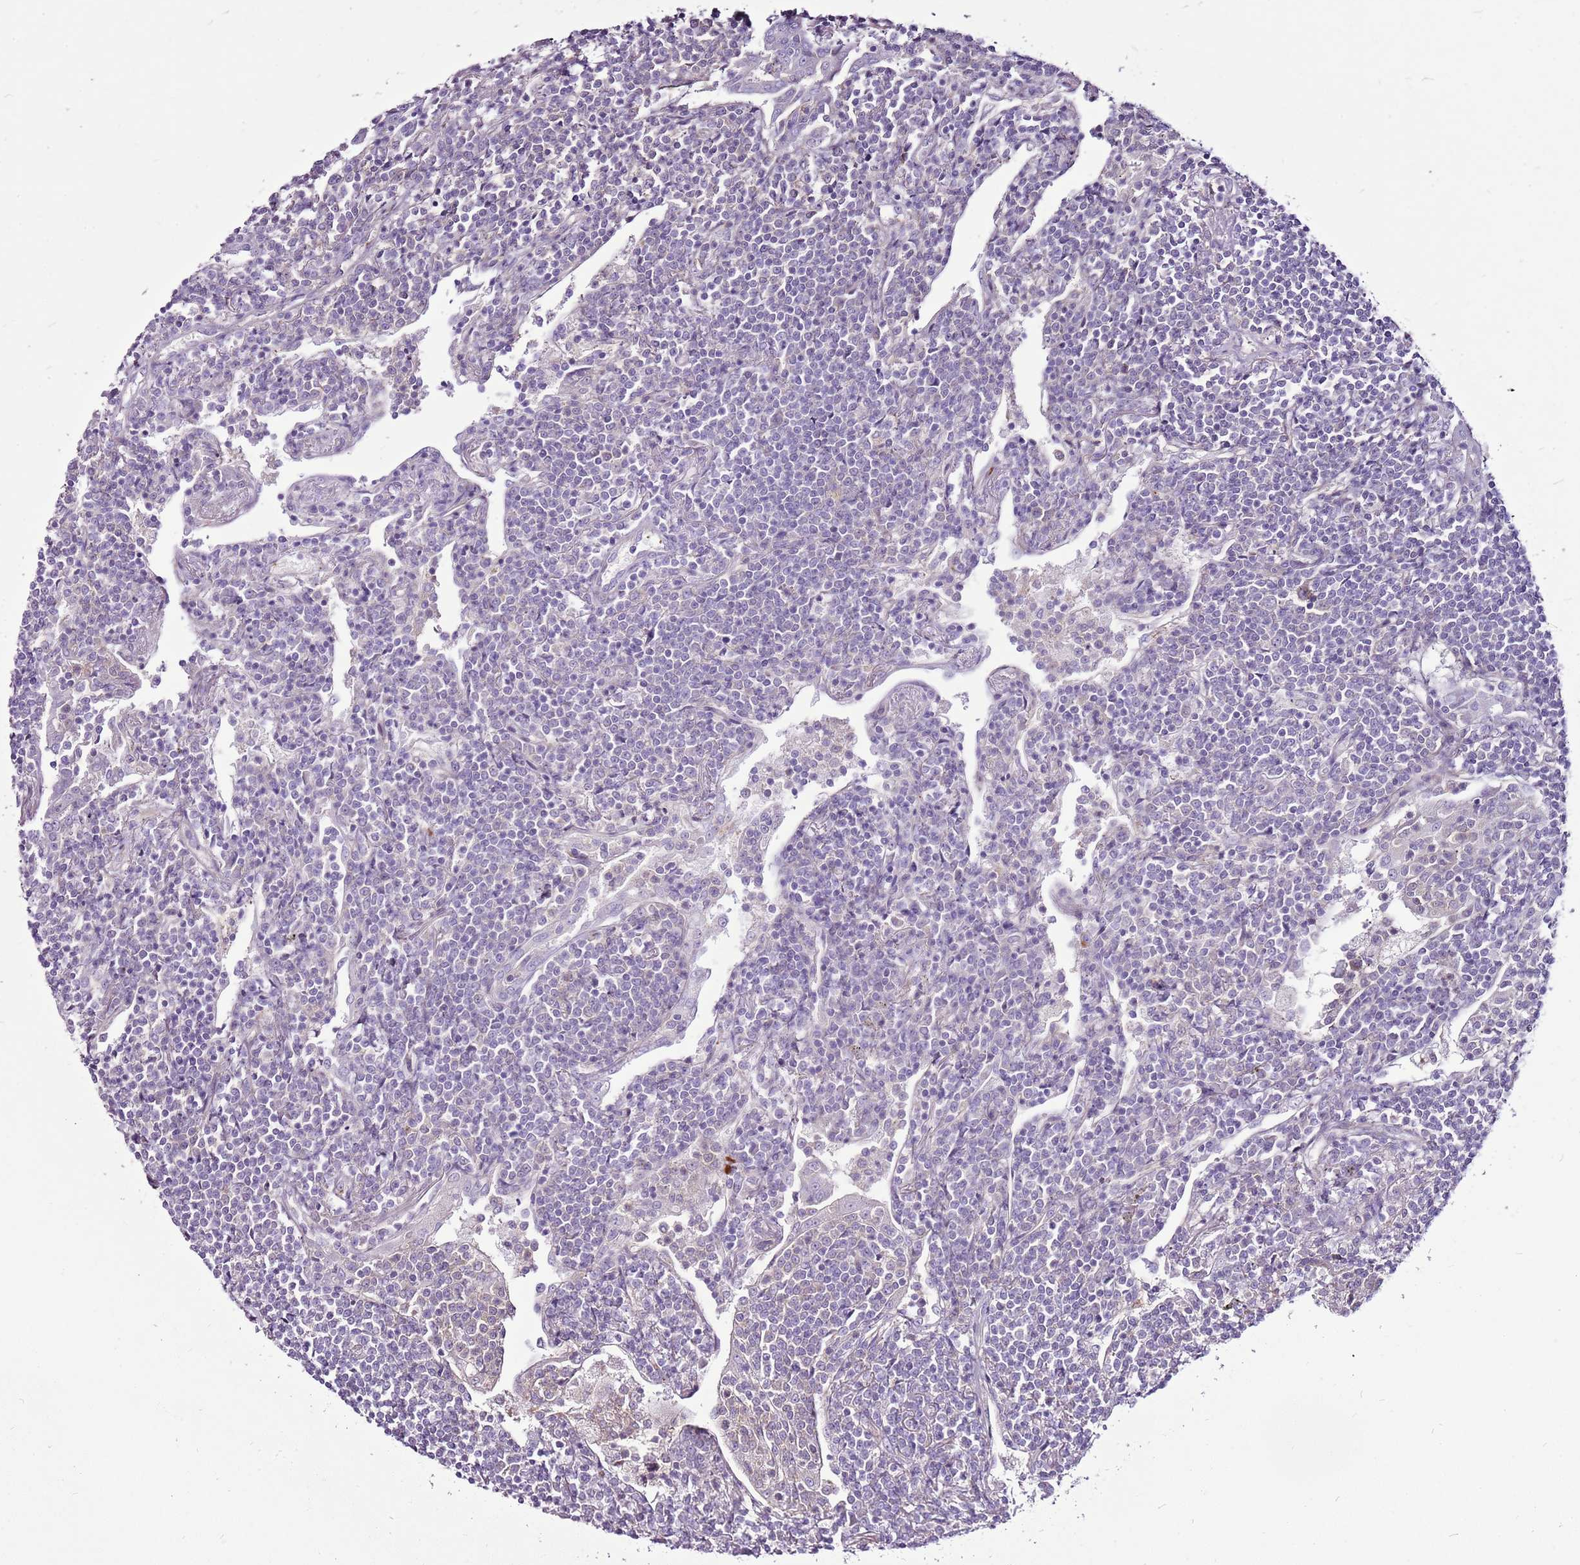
{"staining": {"intensity": "negative", "quantity": "none", "location": "none"}, "tissue": "lymphoma", "cell_type": "Tumor cells", "image_type": "cancer", "snomed": [{"axis": "morphology", "description": "Malignant lymphoma, non-Hodgkin's type, Low grade"}, {"axis": "topography", "description": "Lung"}], "caption": "A histopathology image of lymphoma stained for a protein shows no brown staining in tumor cells.", "gene": "CHAC2", "patient": {"sex": "female", "age": 71}}